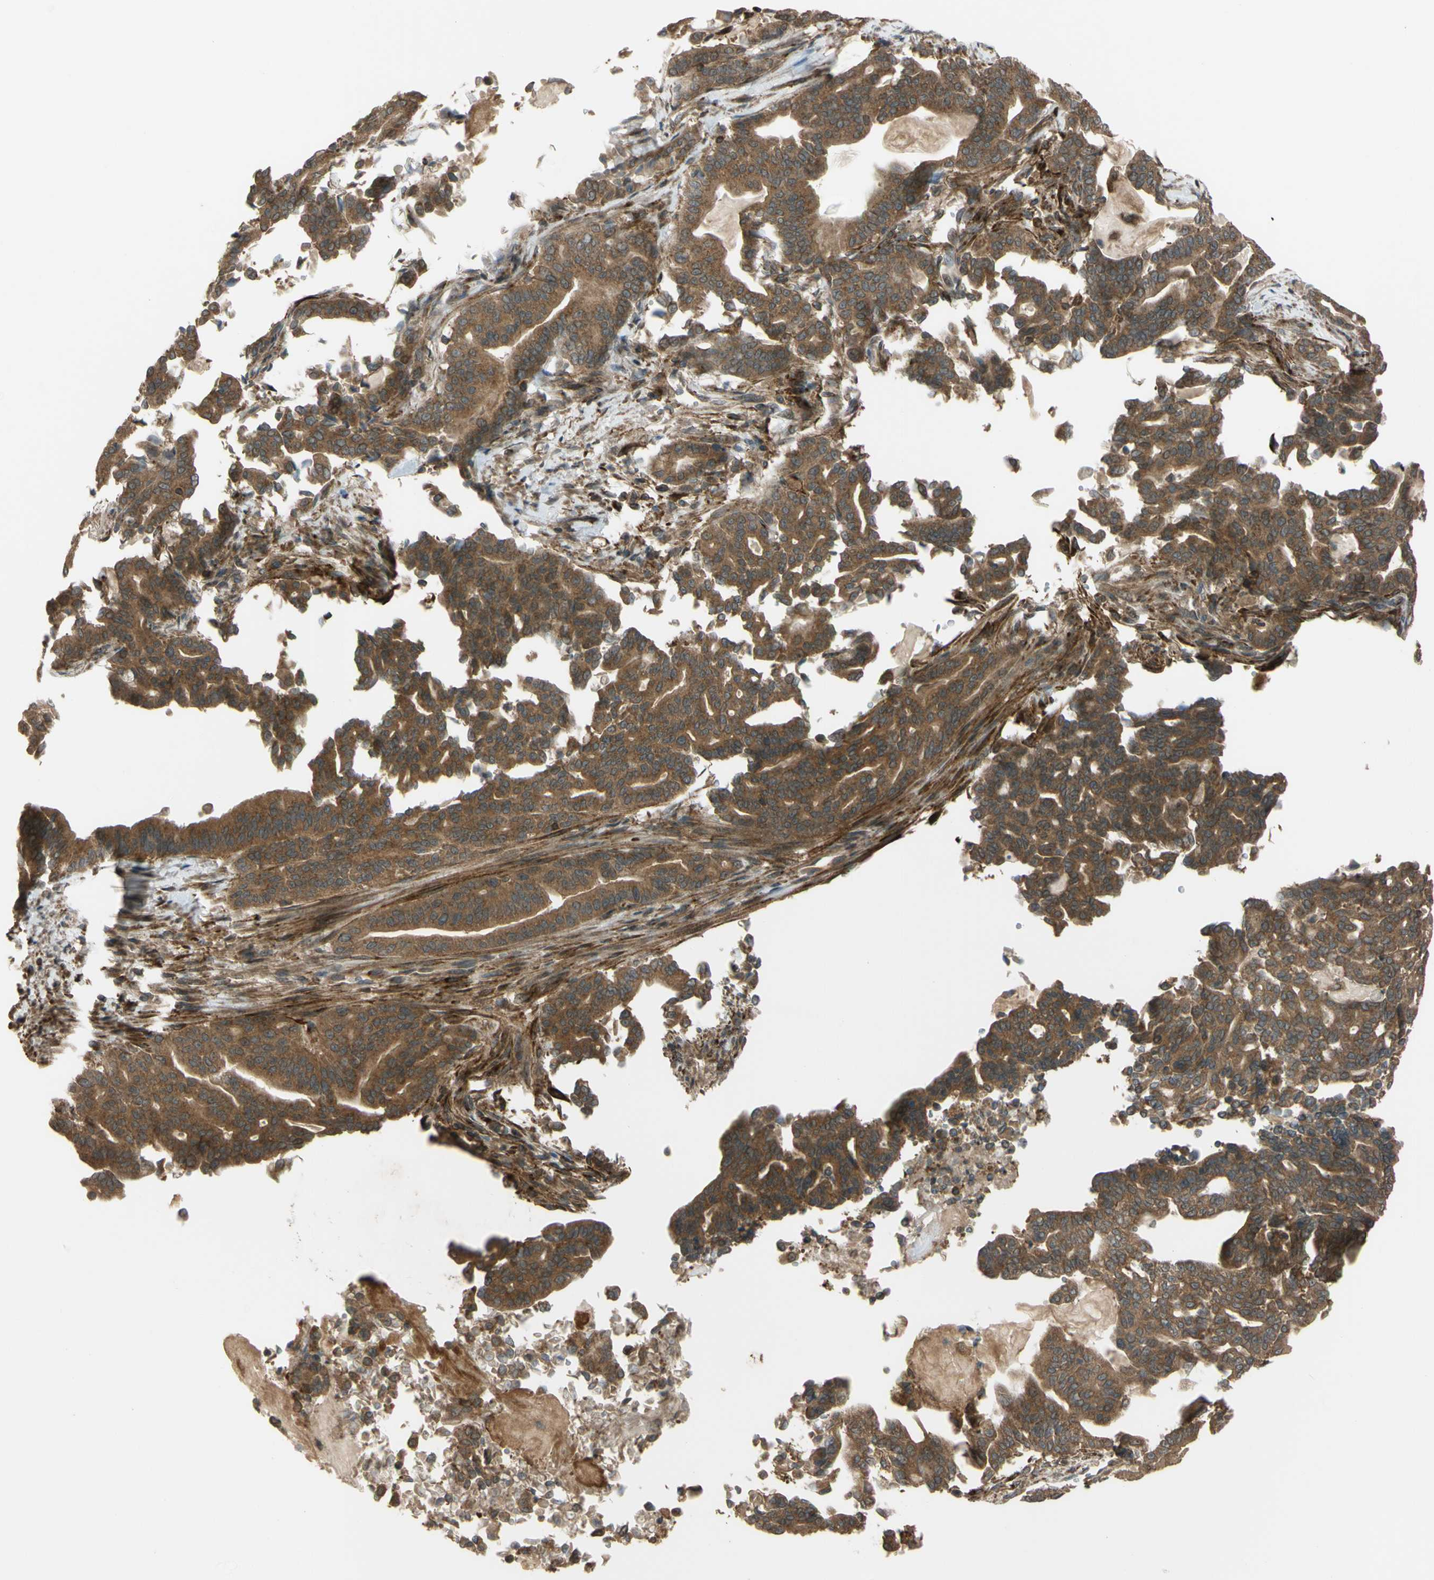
{"staining": {"intensity": "moderate", "quantity": ">75%", "location": "cytoplasmic/membranous"}, "tissue": "pancreatic cancer", "cell_type": "Tumor cells", "image_type": "cancer", "snomed": [{"axis": "morphology", "description": "Adenocarcinoma, NOS"}, {"axis": "topography", "description": "Pancreas"}], "caption": "IHC (DAB (3,3'-diaminobenzidine)) staining of human pancreatic cancer displays moderate cytoplasmic/membranous protein expression in approximately >75% of tumor cells. The staining was performed using DAB, with brown indicating positive protein expression. Nuclei are stained blue with hematoxylin.", "gene": "FLII", "patient": {"sex": "male", "age": 63}}